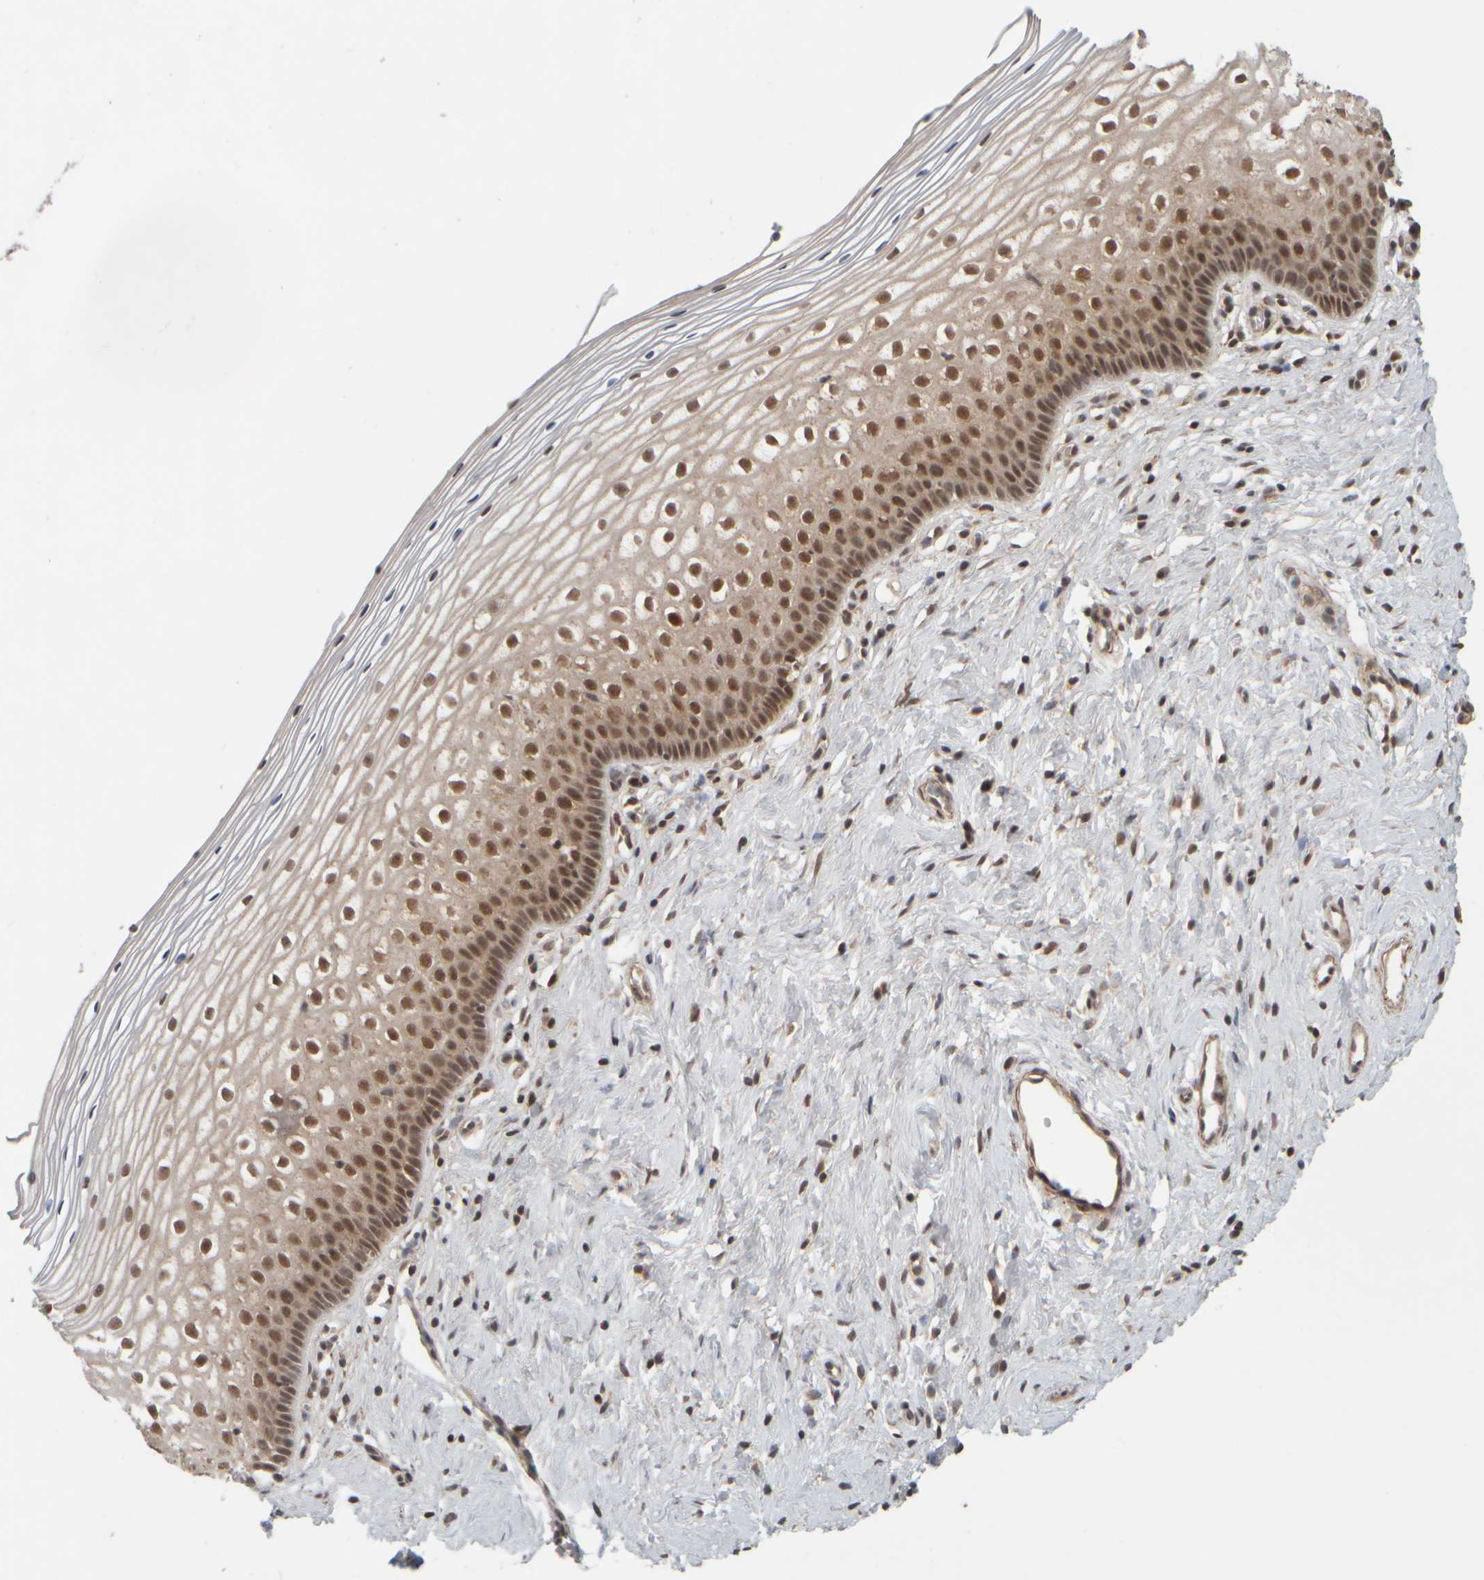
{"staining": {"intensity": "strong", "quantity": ">75%", "location": "nuclear"}, "tissue": "cervix", "cell_type": "Squamous epithelial cells", "image_type": "normal", "snomed": [{"axis": "morphology", "description": "Normal tissue, NOS"}, {"axis": "topography", "description": "Cervix"}], "caption": "This image exhibits IHC staining of benign human cervix, with high strong nuclear positivity in about >75% of squamous epithelial cells.", "gene": "SYNRG", "patient": {"sex": "female", "age": 27}}